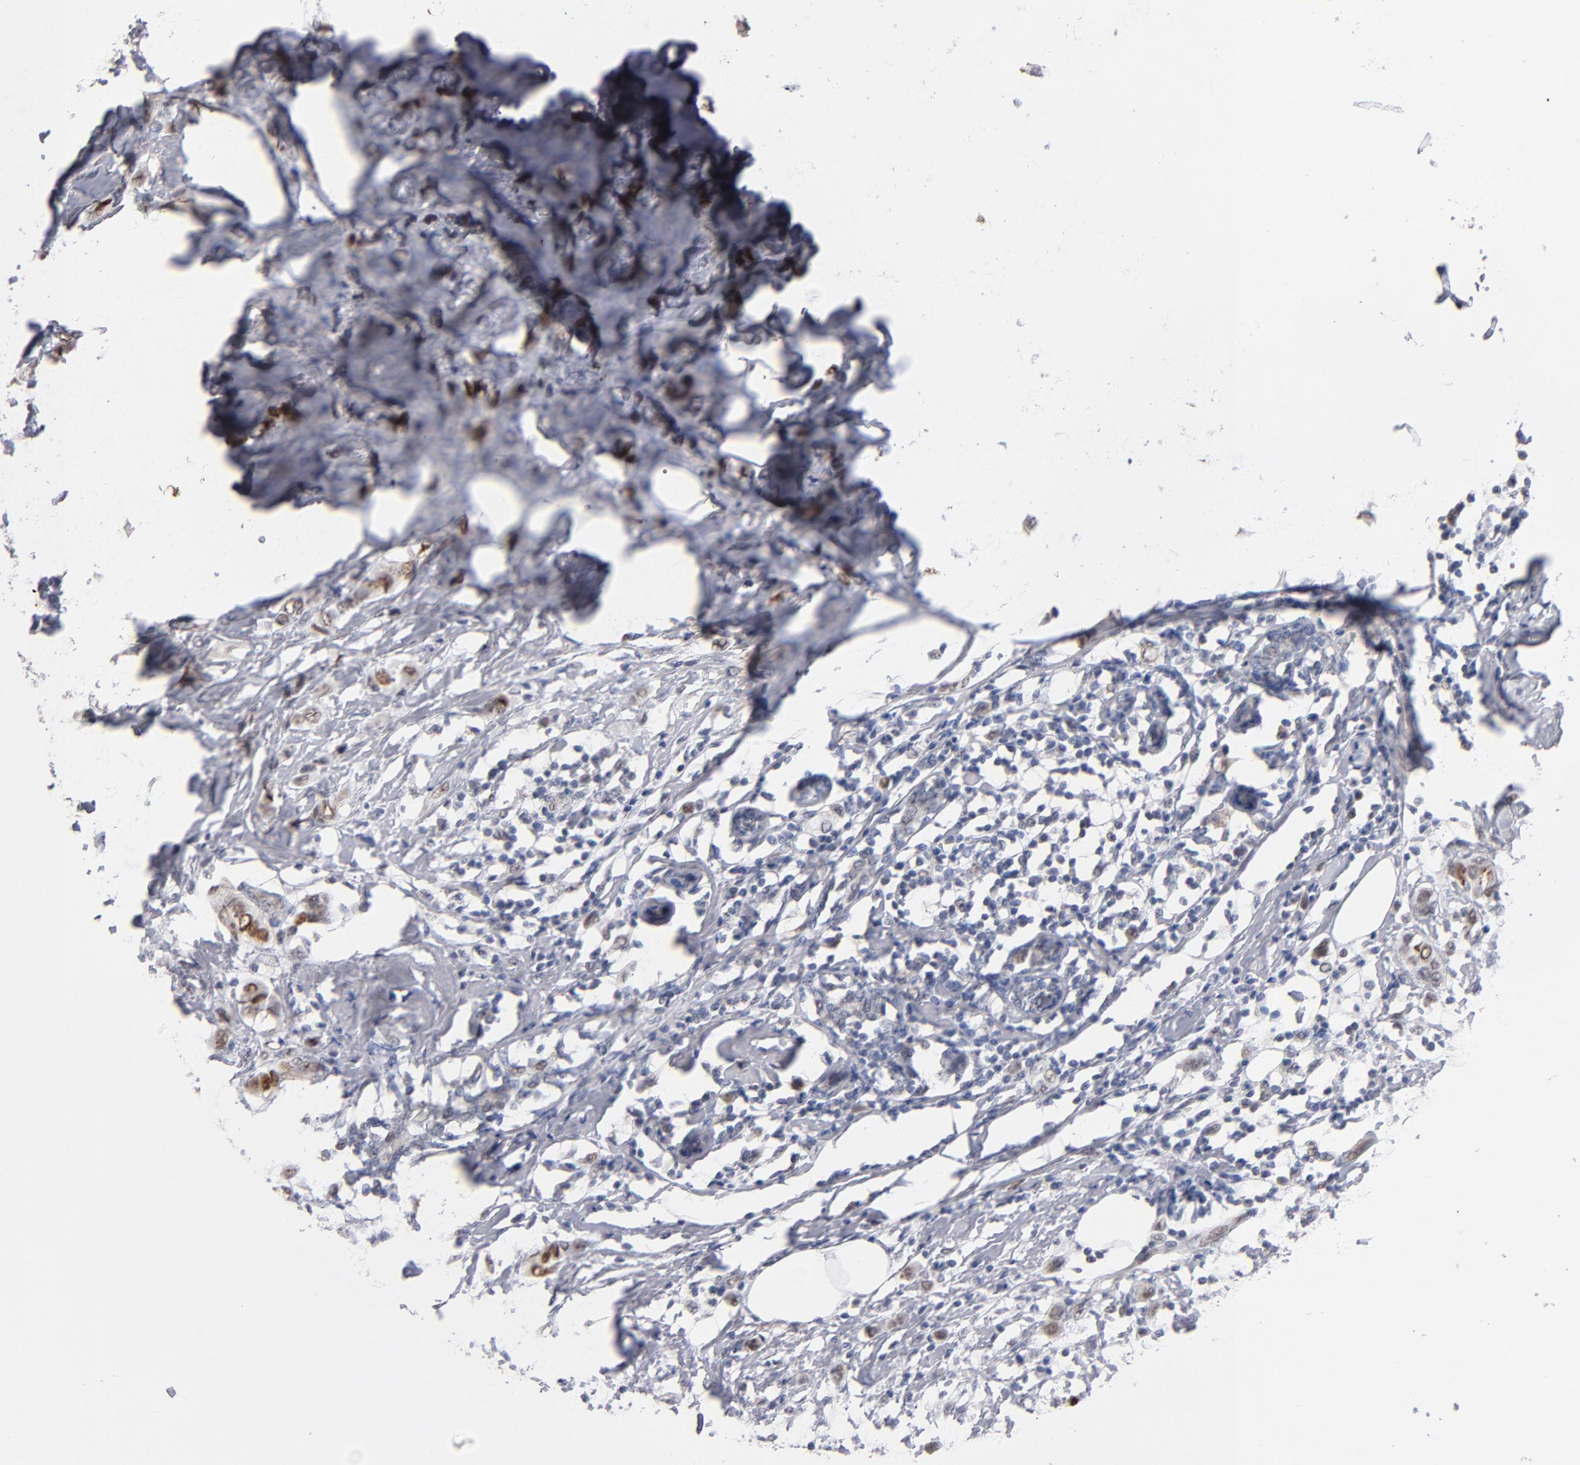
{"staining": {"intensity": "strong", "quantity": "25%-75%", "location": "nuclear"}, "tissue": "breast cancer", "cell_type": "Tumor cells", "image_type": "cancer", "snomed": [{"axis": "morphology", "description": "Normal tissue, NOS"}, {"axis": "morphology", "description": "Duct carcinoma"}, {"axis": "topography", "description": "Breast"}], "caption": "Human breast cancer stained with a protein marker exhibits strong staining in tumor cells.", "gene": "MN1", "patient": {"sex": "female", "age": 50}}